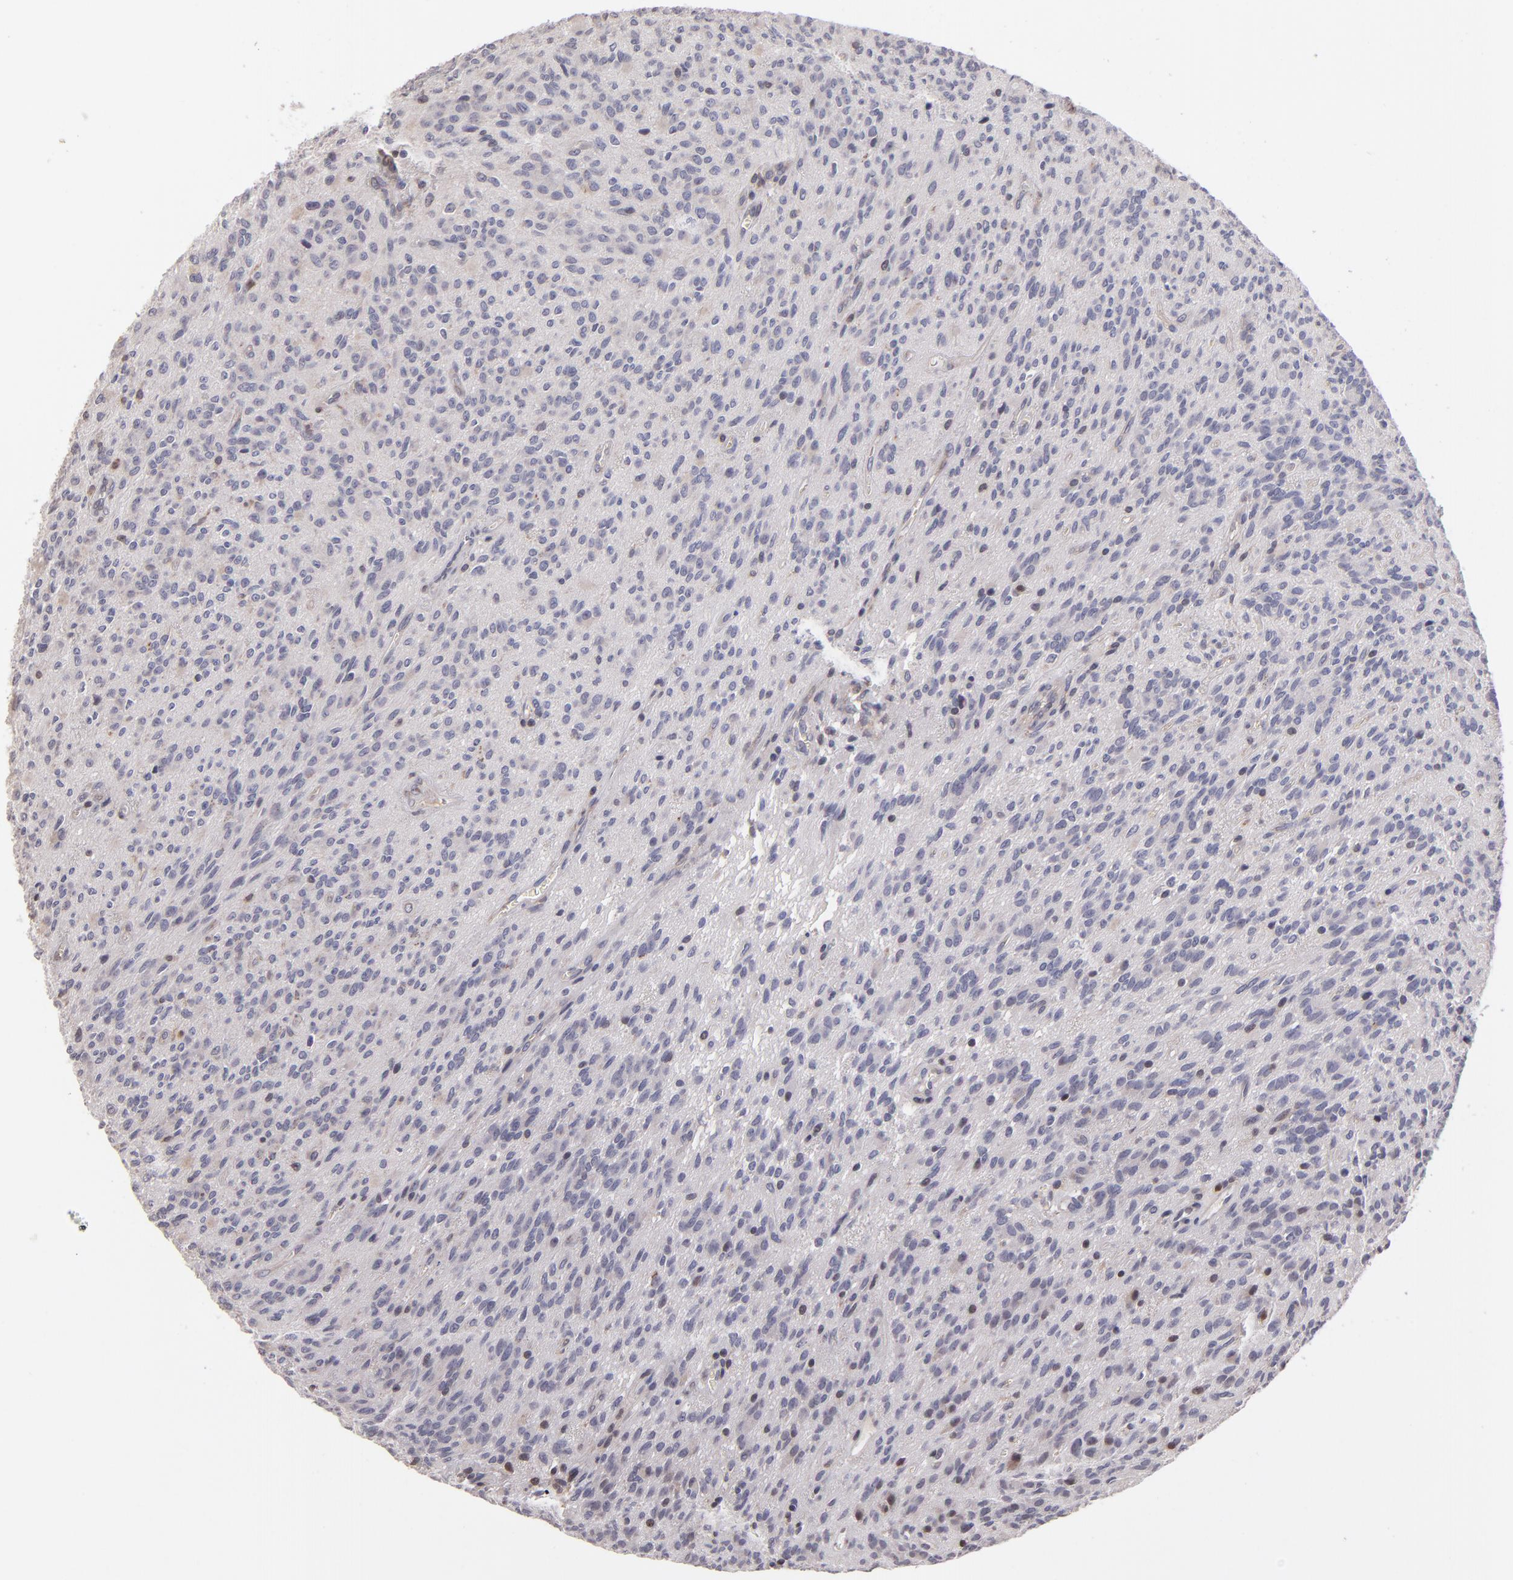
{"staining": {"intensity": "negative", "quantity": "none", "location": "none"}, "tissue": "glioma", "cell_type": "Tumor cells", "image_type": "cancer", "snomed": [{"axis": "morphology", "description": "Glioma, malignant, Low grade"}, {"axis": "topography", "description": "Brain"}], "caption": "An immunohistochemistry (IHC) image of glioma is shown. There is no staining in tumor cells of glioma. Nuclei are stained in blue.", "gene": "CASP1", "patient": {"sex": "female", "age": 15}}